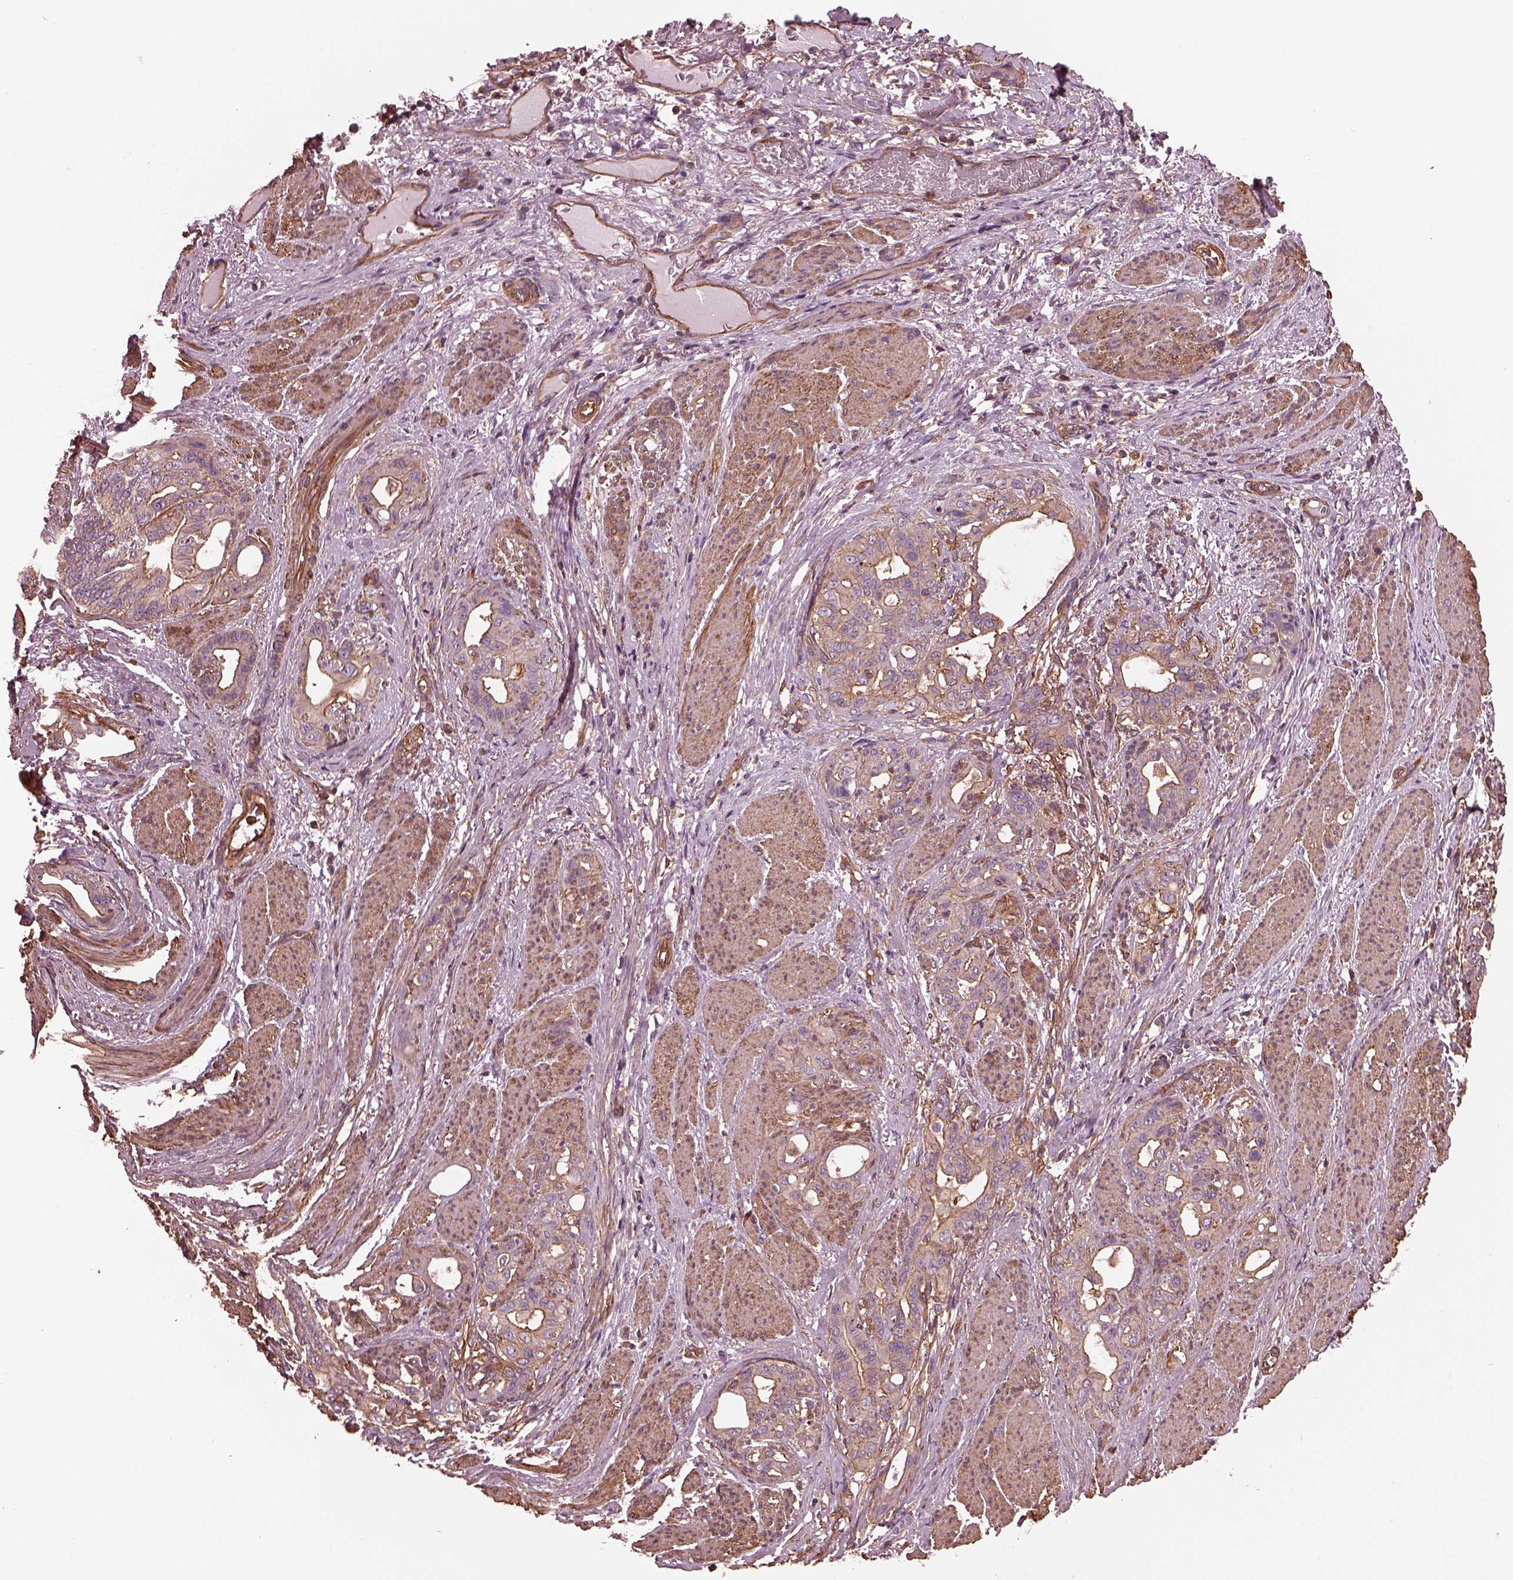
{"staining": {"intensity": "weak", "quantity": ">75%", "location": "cytoplasmic/membranous"}, "tissue": "stomach cancer", "cell_type": "Tumor cells", "image_type": "cancer", "snomed": [{"axis": "morphology", "description": "Normal tissue, NOS"}, {"axis": "morphology", "description": "Adenocarcinoma, NOS"}, {"axis": "topography", "description": "Esophagus"}, {"axis": "topography", "description": "Stomach, upper"}], "caption": "The image displays immunohistochemical staining of stomach cancer. There is weak cytoplasmic/membranous expression is seen in approximately >75% of tumor cells. (IHC, brightfield microscopy, high magnification).", "gene": "MYL6", "patient": {"sex": "male", "age": 62}}